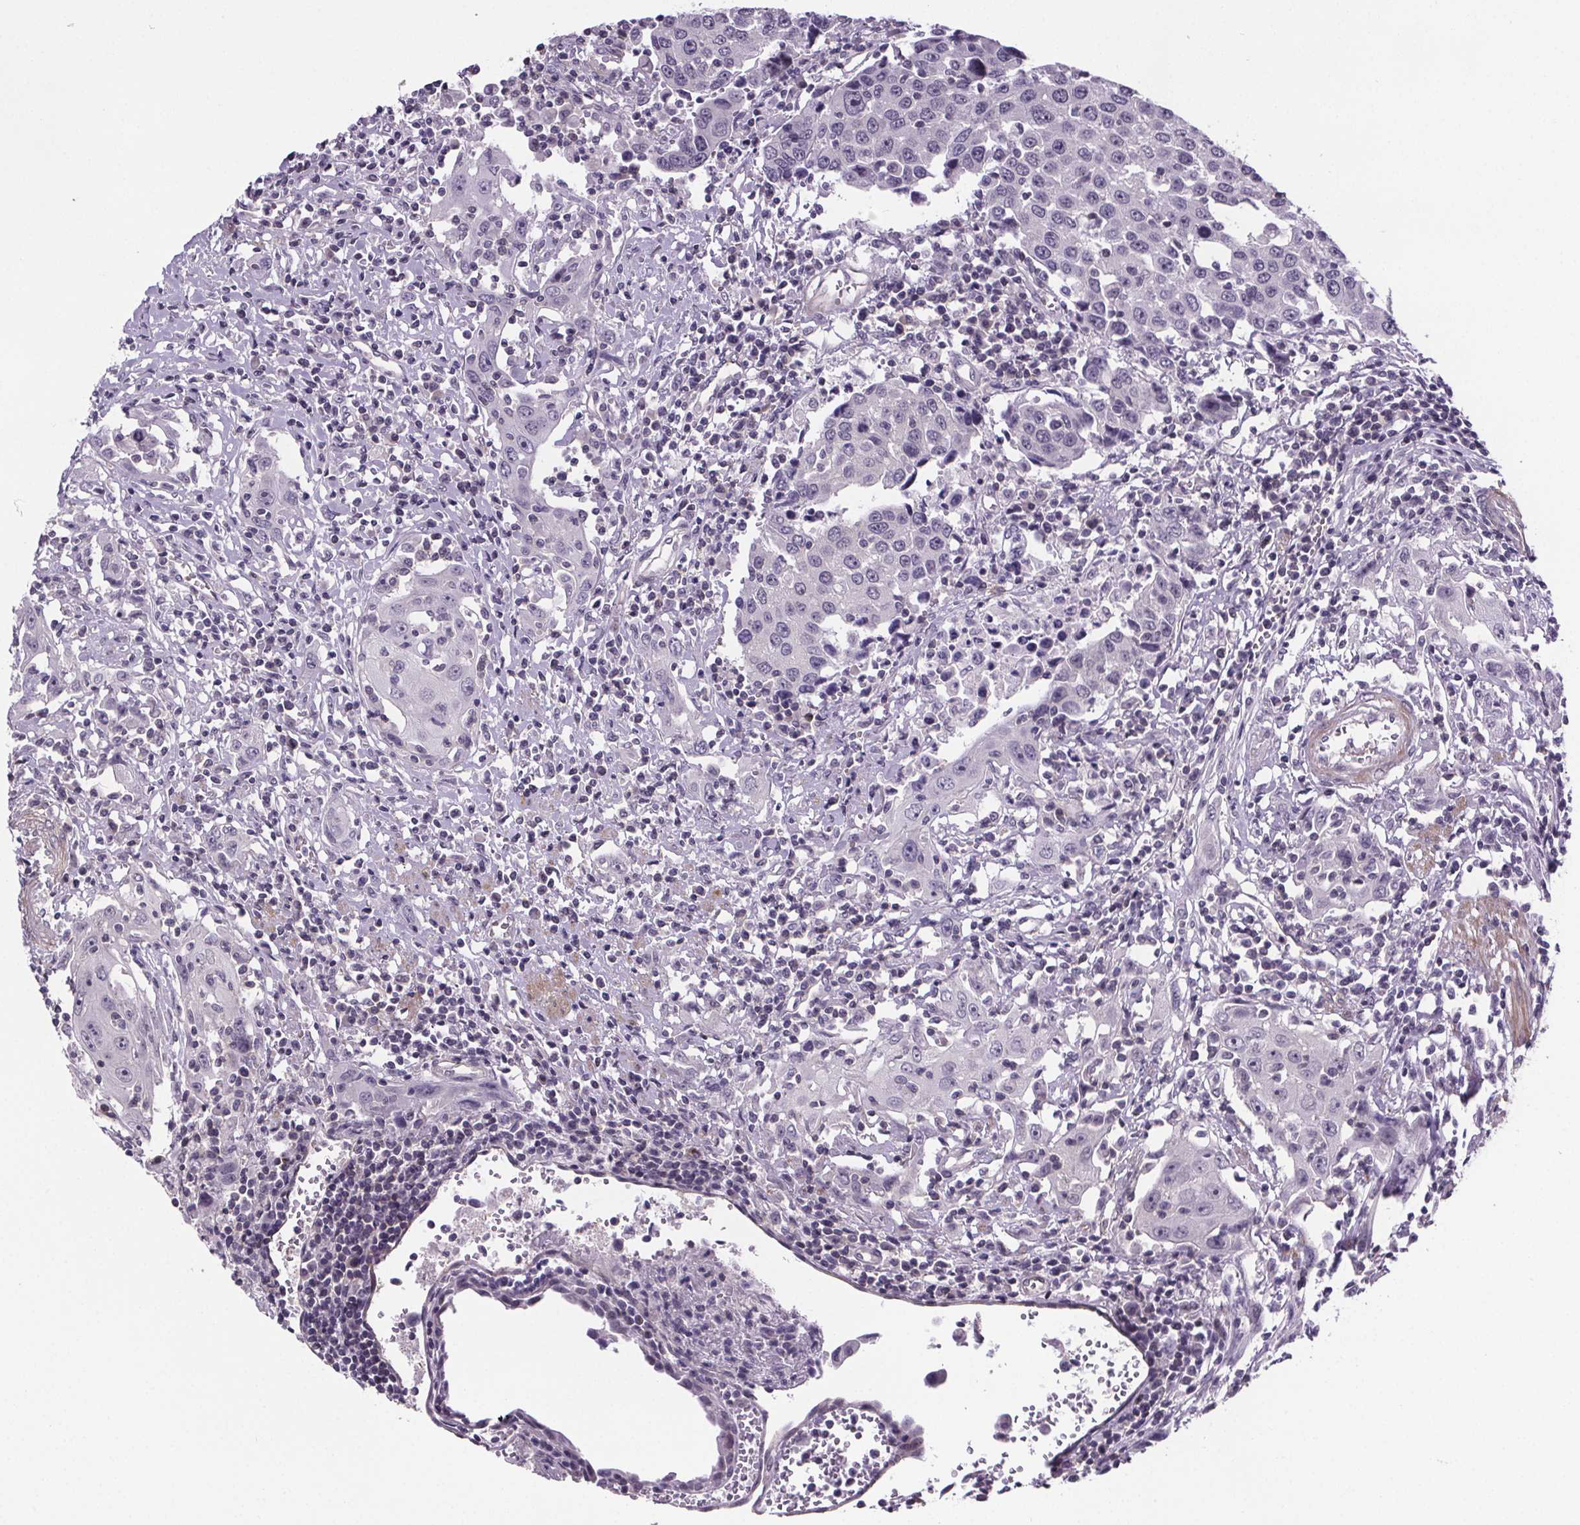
{"staining": {"intensity": "negative", "quantity": "none", "location": "none"}, "tissue": "urothelial cancer", "cell_type": "Tumor cells", "image_type": "cancer", "snomed": [{"axis": "morphology", "description": "Urothelial carcinoma, High grade"}, {"axis": "topography", "description": "Urinary bladder"}], "caption": "Tumor cells are negative for brown protein staining in urothelial cancer. (DAB (3,3'-diaminobenzidine) IHC, high magnification).", "gene": "TTC12", "patient": {"sex": "female", "age": 85}}